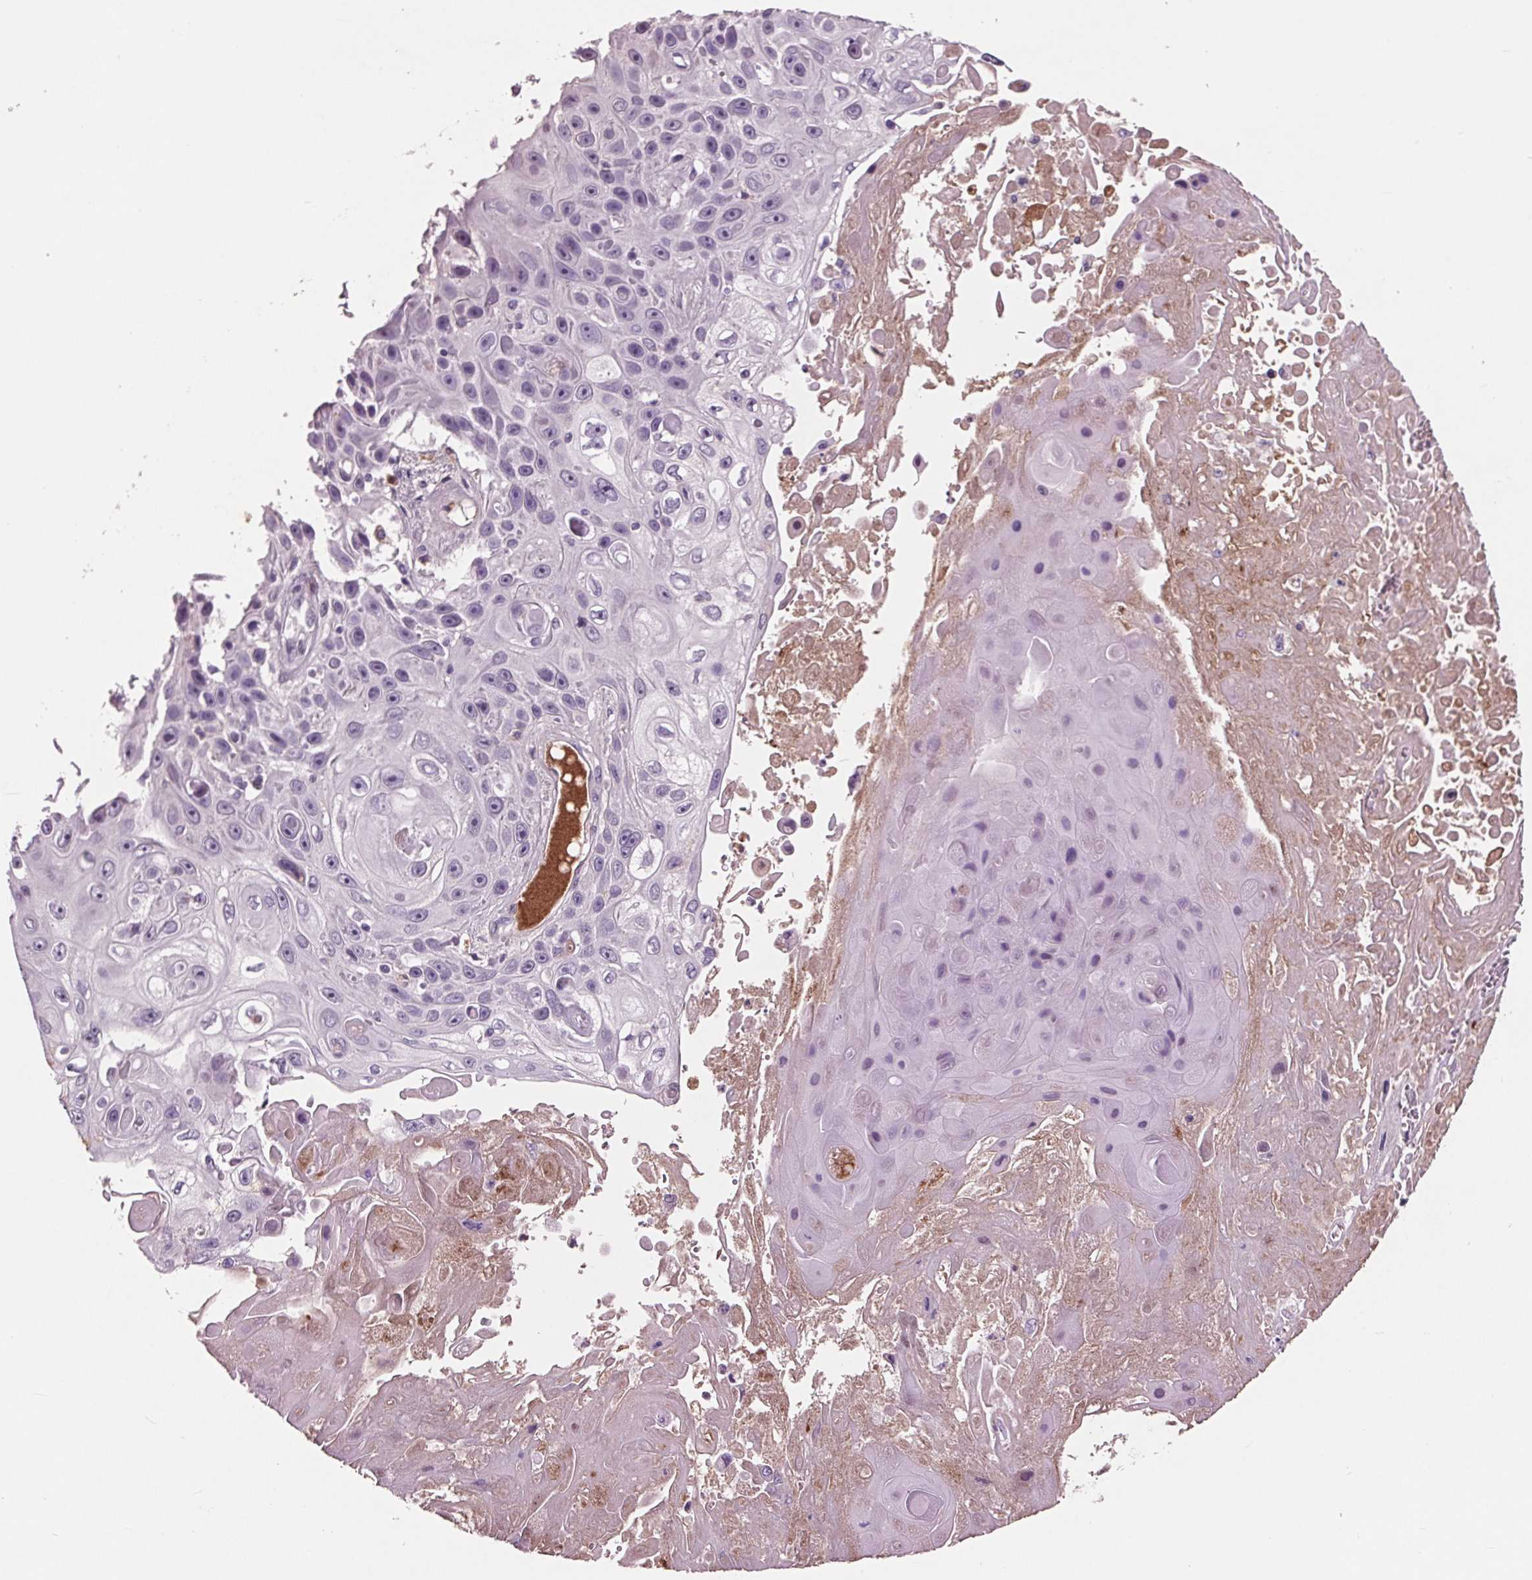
{"staining": {"intensity": "negative", "quantity": "none", "location": "none"}, "tissue": "skin cancer", "cell_type": "Tumor cells", "image_type": "cancer", "snomed": [{"axis": "morphology", "description": "Squamous cell carcinoma, NOS"}, {"axis": "topography", "description": "Skin"}], "caption": "The histopathology image displays no significant positivity in tumor cells of skin cancer (squamous cell carcinoma).", "gene": "C6", "patient": {"sex": "male", "age": 82}}